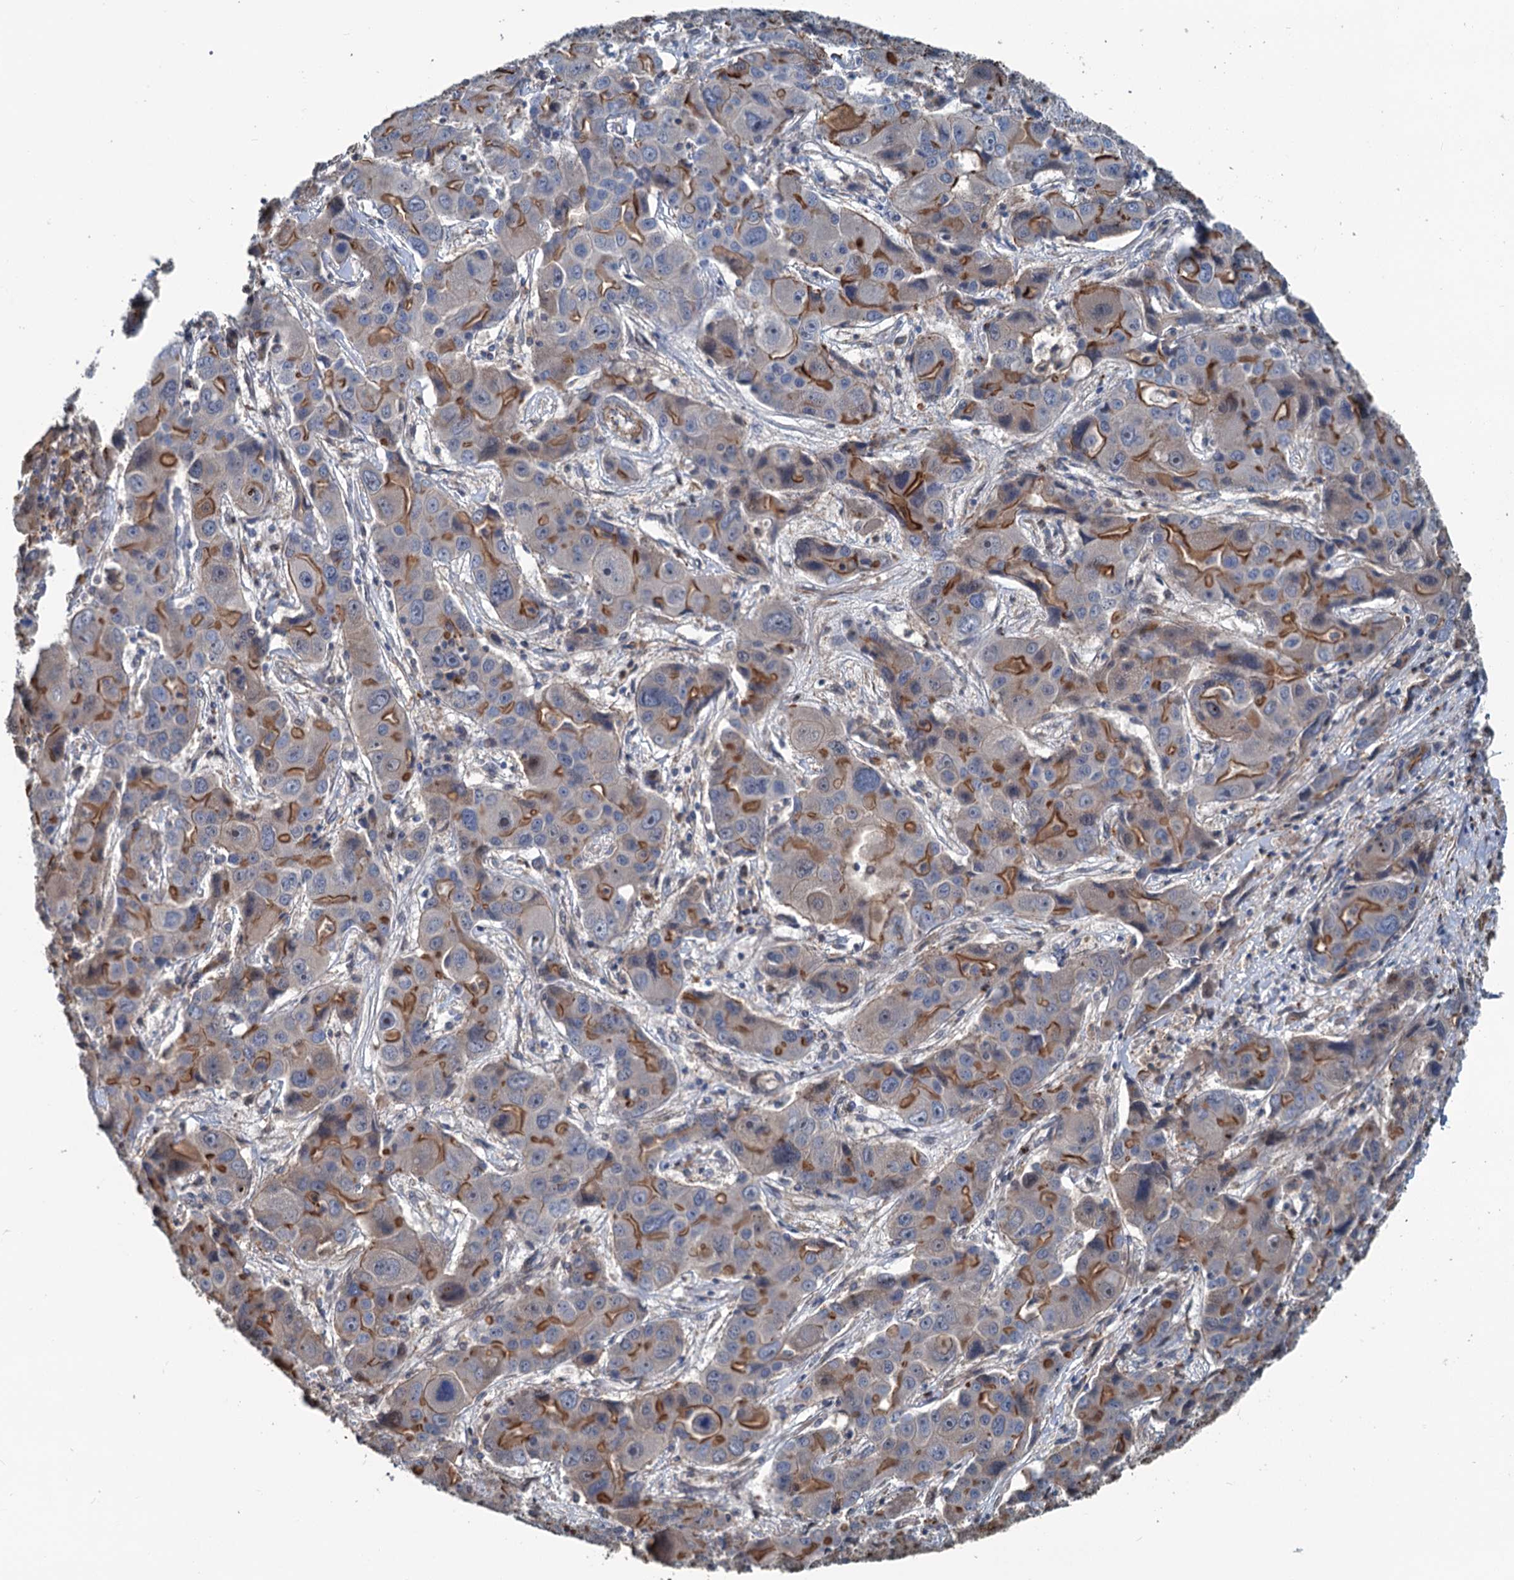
{"staining": {"intensity": "moderate", "quantity": "25%-75%", "location": "cytoplasmic/membranous"}, "tissue": "liver cancer", "cell_type": "Tumor cells", "image_type": "cancer", "snomed": [{"axis": "morphology", "description": "Cholangiocarcinoma"}, {"axis": "topography", "description": "Liver"}], "caption": "Protein expression analysis of cholangiocarcinoma (liver) shows moderate cytoplasmic/membranous expression in approximately 25%-75% of tumor cells. (DAB (3,3'-diaminobenzidine) = brown stain, brightfield microscopy at high magnification).", "gene": "TEDC1", "patient": {"sex": "male", "age": 67}}